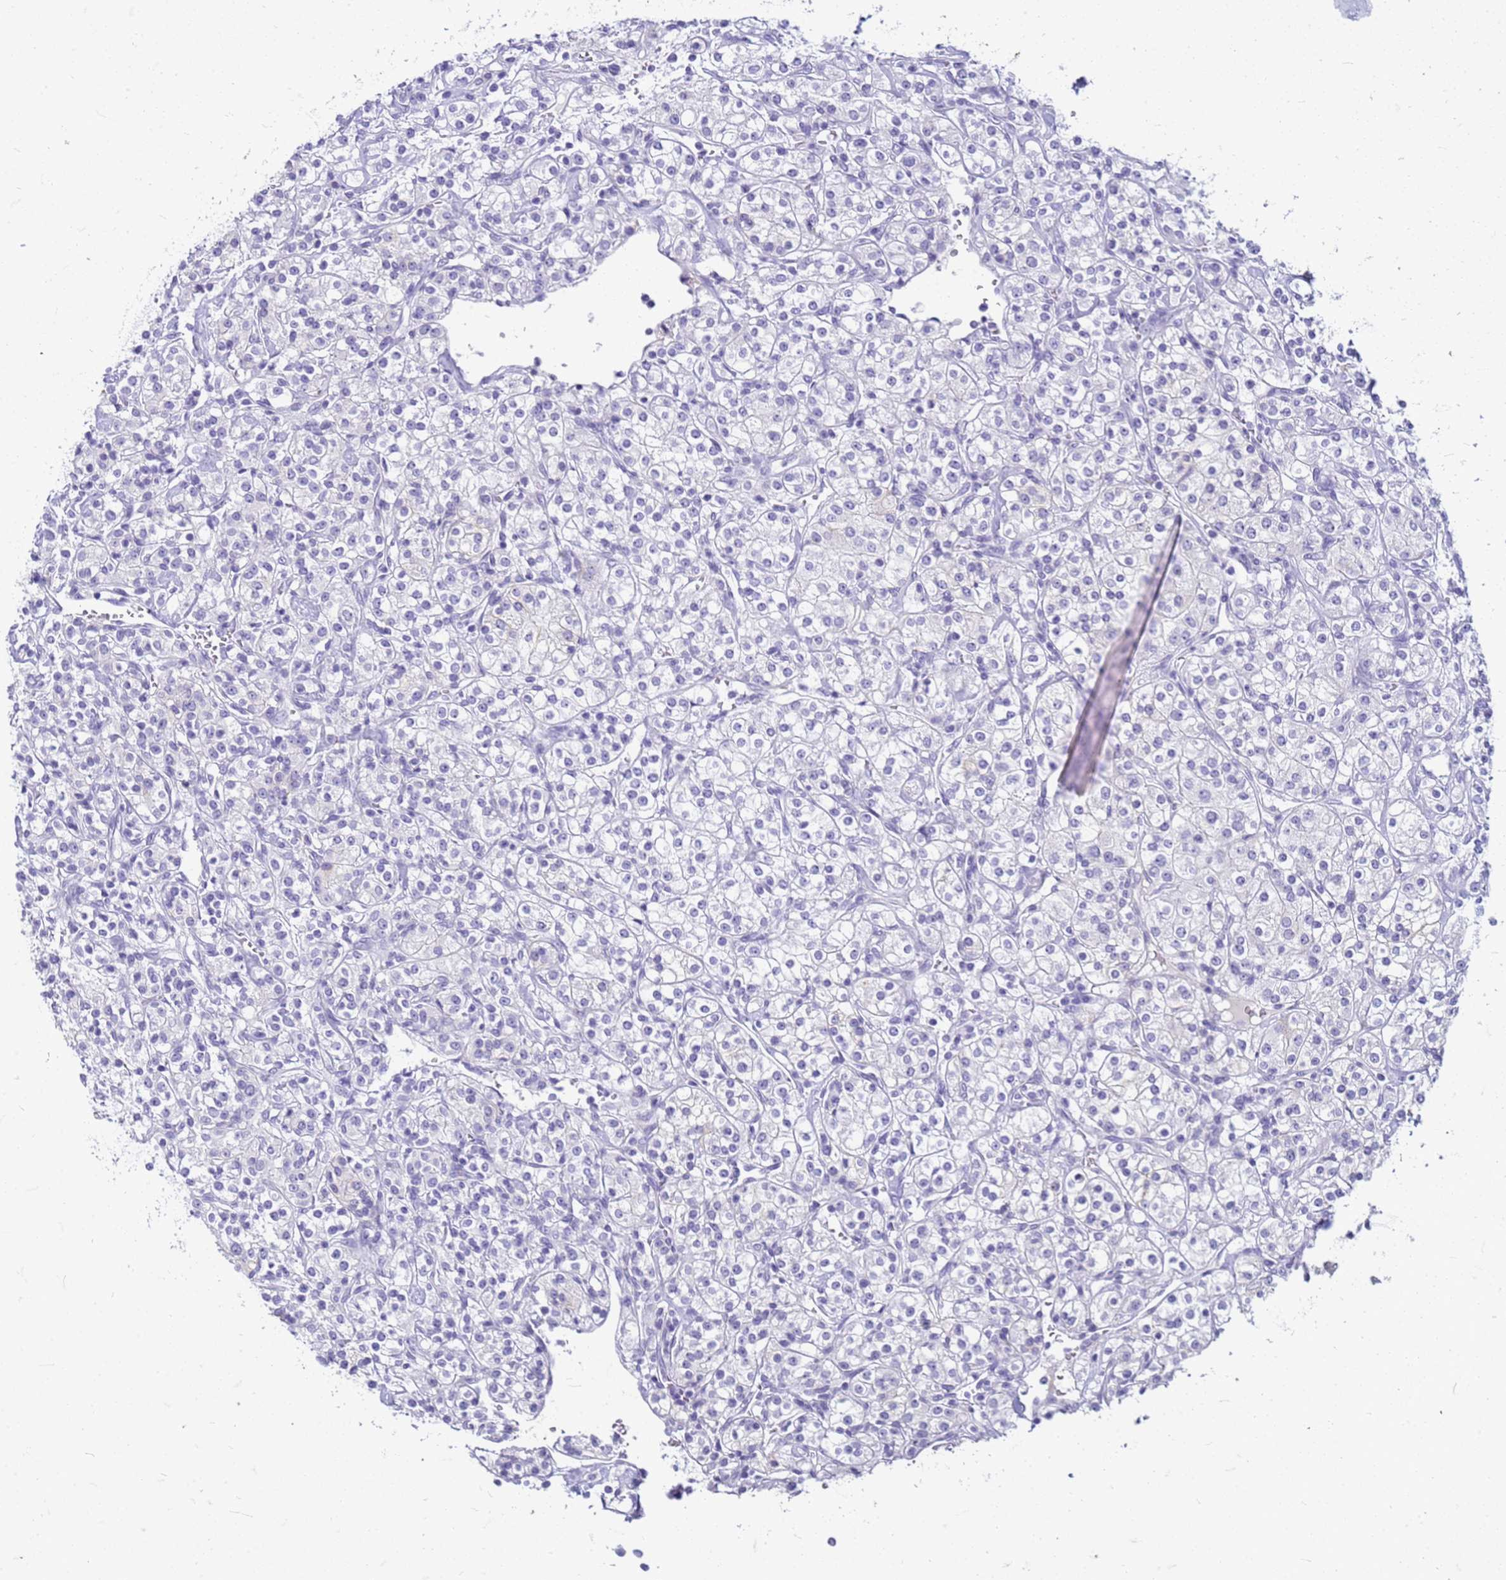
{"staining": {"intensity": "negative", "quantity": "none", "location": "none"}, "tissue": "renal cancer", "cell_type": "Tumor cells", "image_type": "cancer", "snomed": [{"axis": "morphology", "description": "Adenocarcinoma, NOS"}, {"axis": "topography", "description": "Kidney"}], "caption": "Tumor cells show no significant protein expression in renal cancer.", "gene": "CFAP100", "patient": {"sex": "male", "age": 77}}